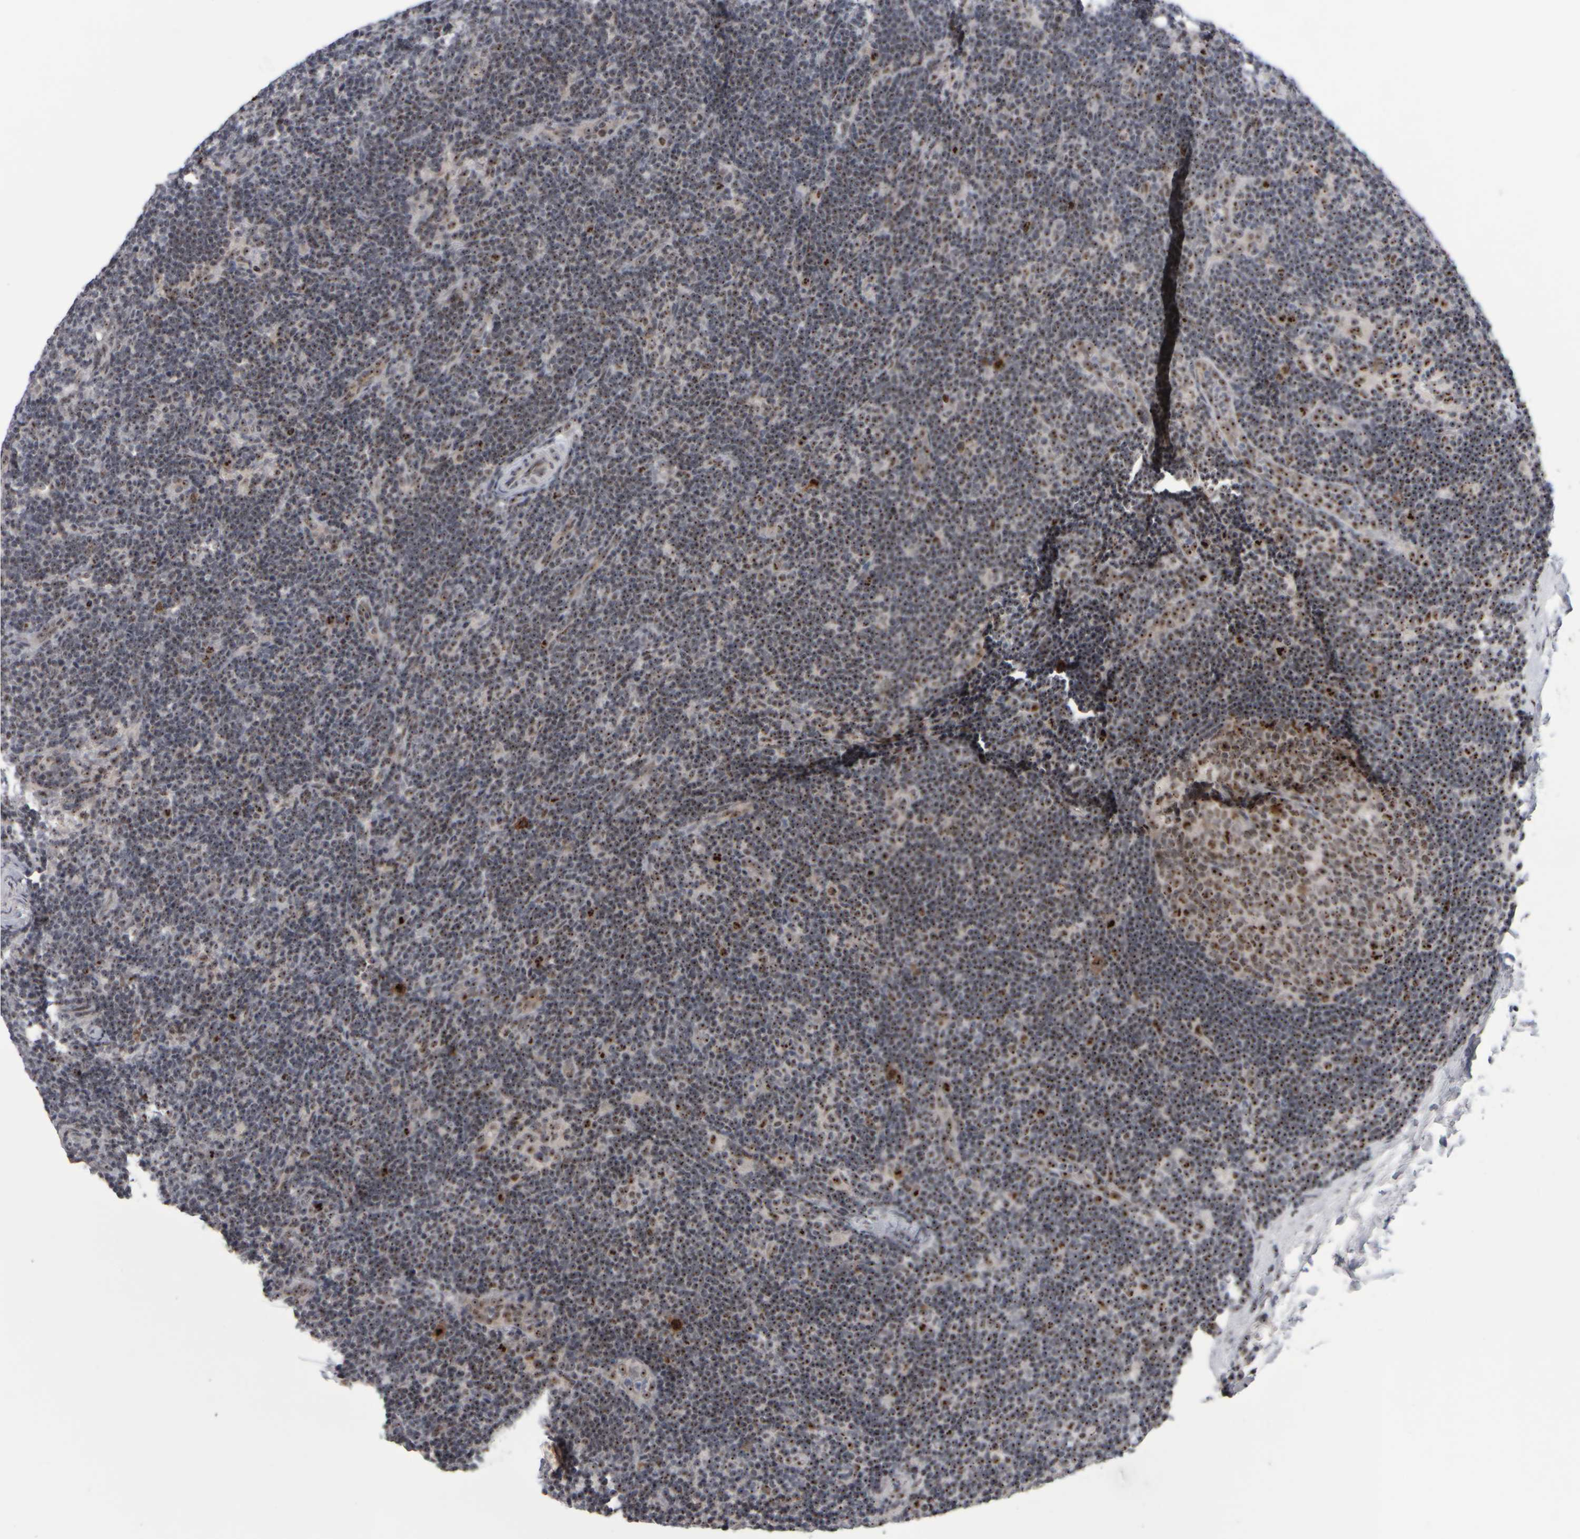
{"staining": {"intensity": "moderate", "quantity": ">75%", "location": "nuclear"}, "tissue": "lymph node", "cell_type": "Germinal center cells", "image_type": "normal", "snomed": [{"axis": "morphology", "description": "Normal tissue, NOS"}, {"axis": "topography", "description": "Lymph node"}], "caption": "Moderate nuclear positivity is identified in approximately >75% of germinal center cells in normal lymph node. Nuclei are stained in blue.", "gene": "SURF6", "patient": {"sex": "female", "age": 22}}